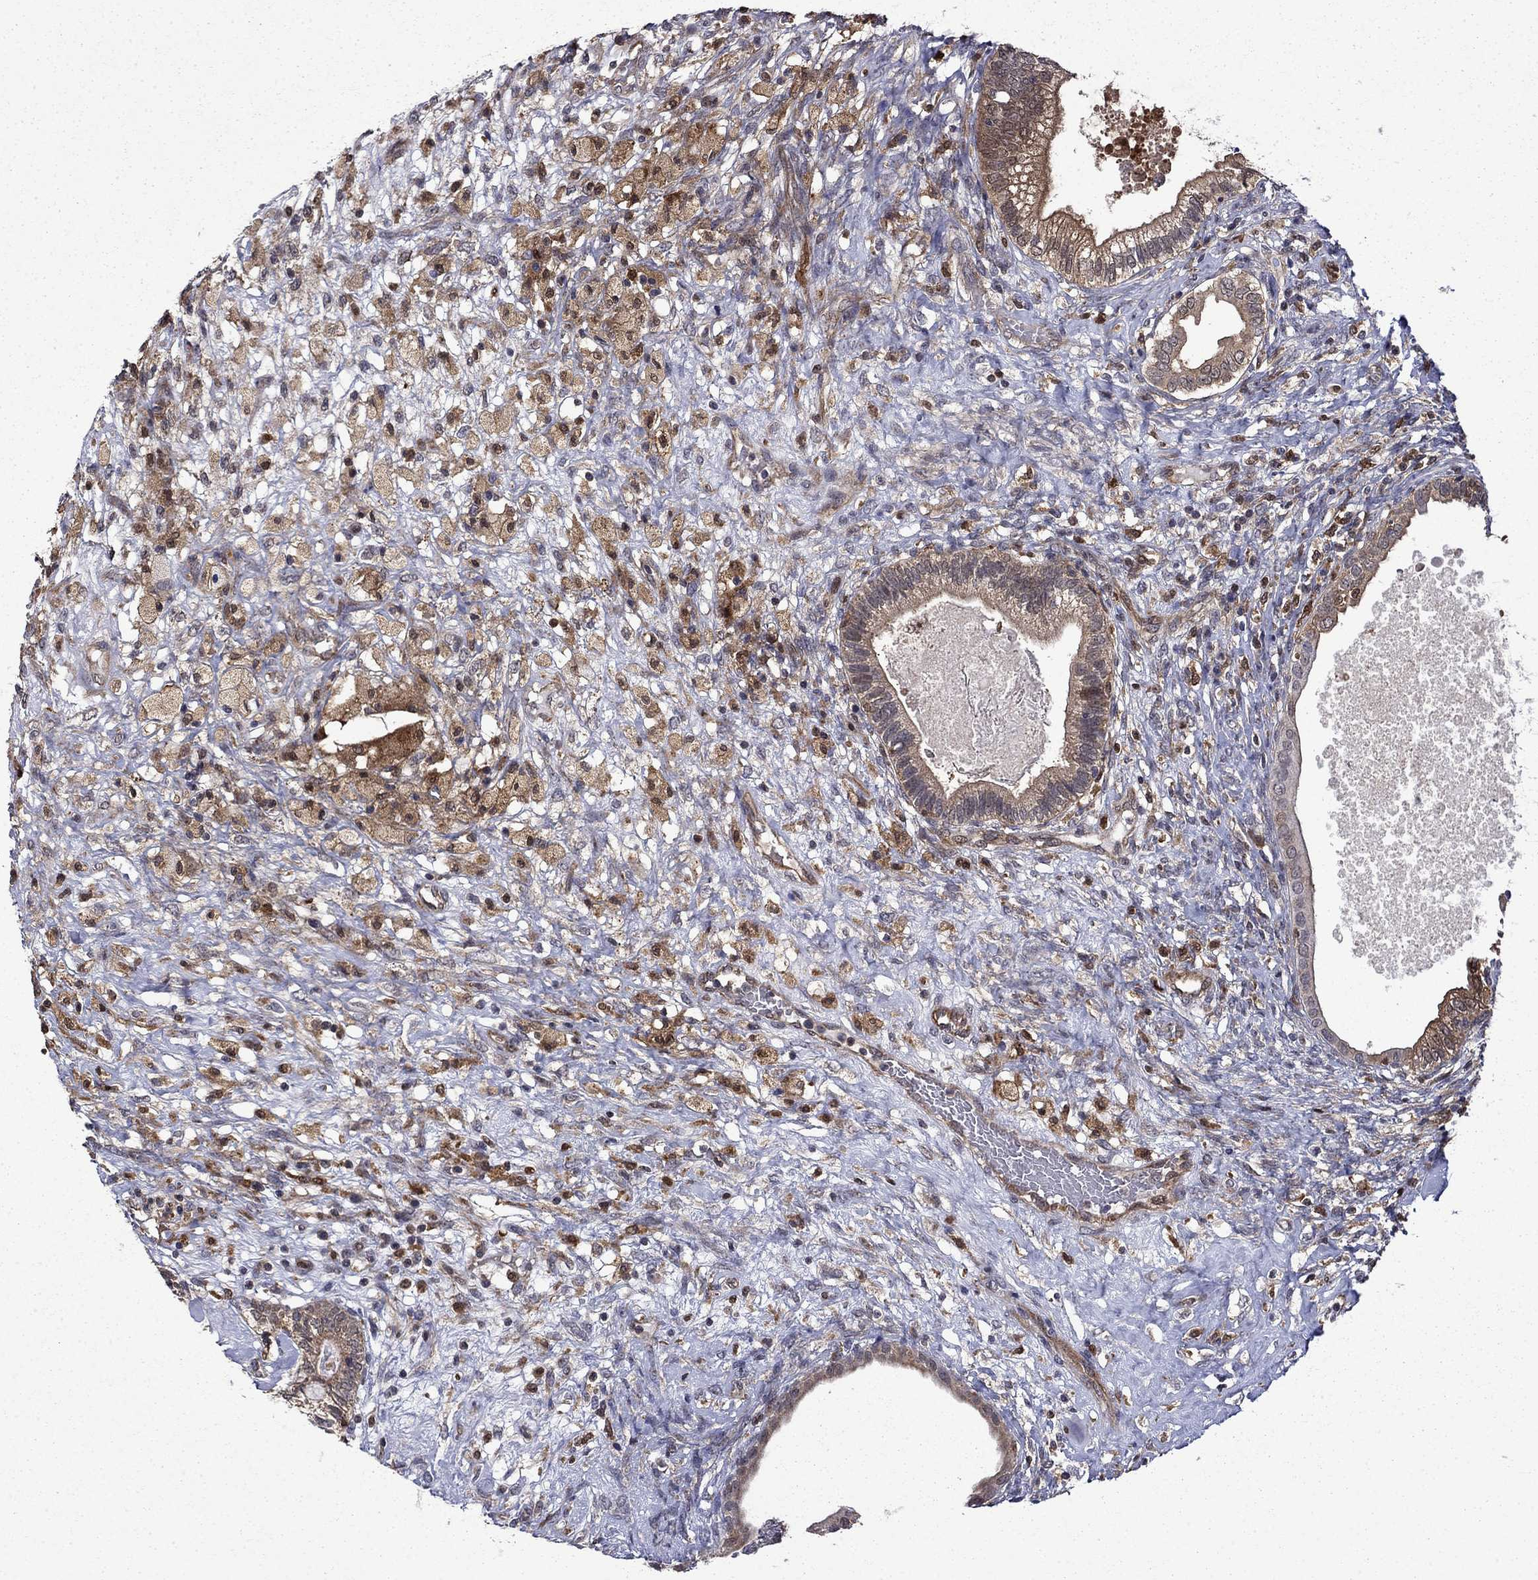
{"staining": {"intensity": "negative", "quantity": "none", "location": "none"}, "tissue": "testis cancer", "cell_type": "Tumor cells", "image_type": "cancer", "snomed": [{"axis": "morphology", "description": "Seminoma, NOS"}, {"axis": "morphology", "description": "Carcinoma, Embryonal, NOS"}, {"axis": "topography", "description": "Testis"}], "caption": "Immunohistochemistry (IHC) histopathology image of testis seminoma stained for a protein (brown), which displays no expression in tumor cells.", "gene": "TPMT", "patient": {"sex": "male", "age": 41}}